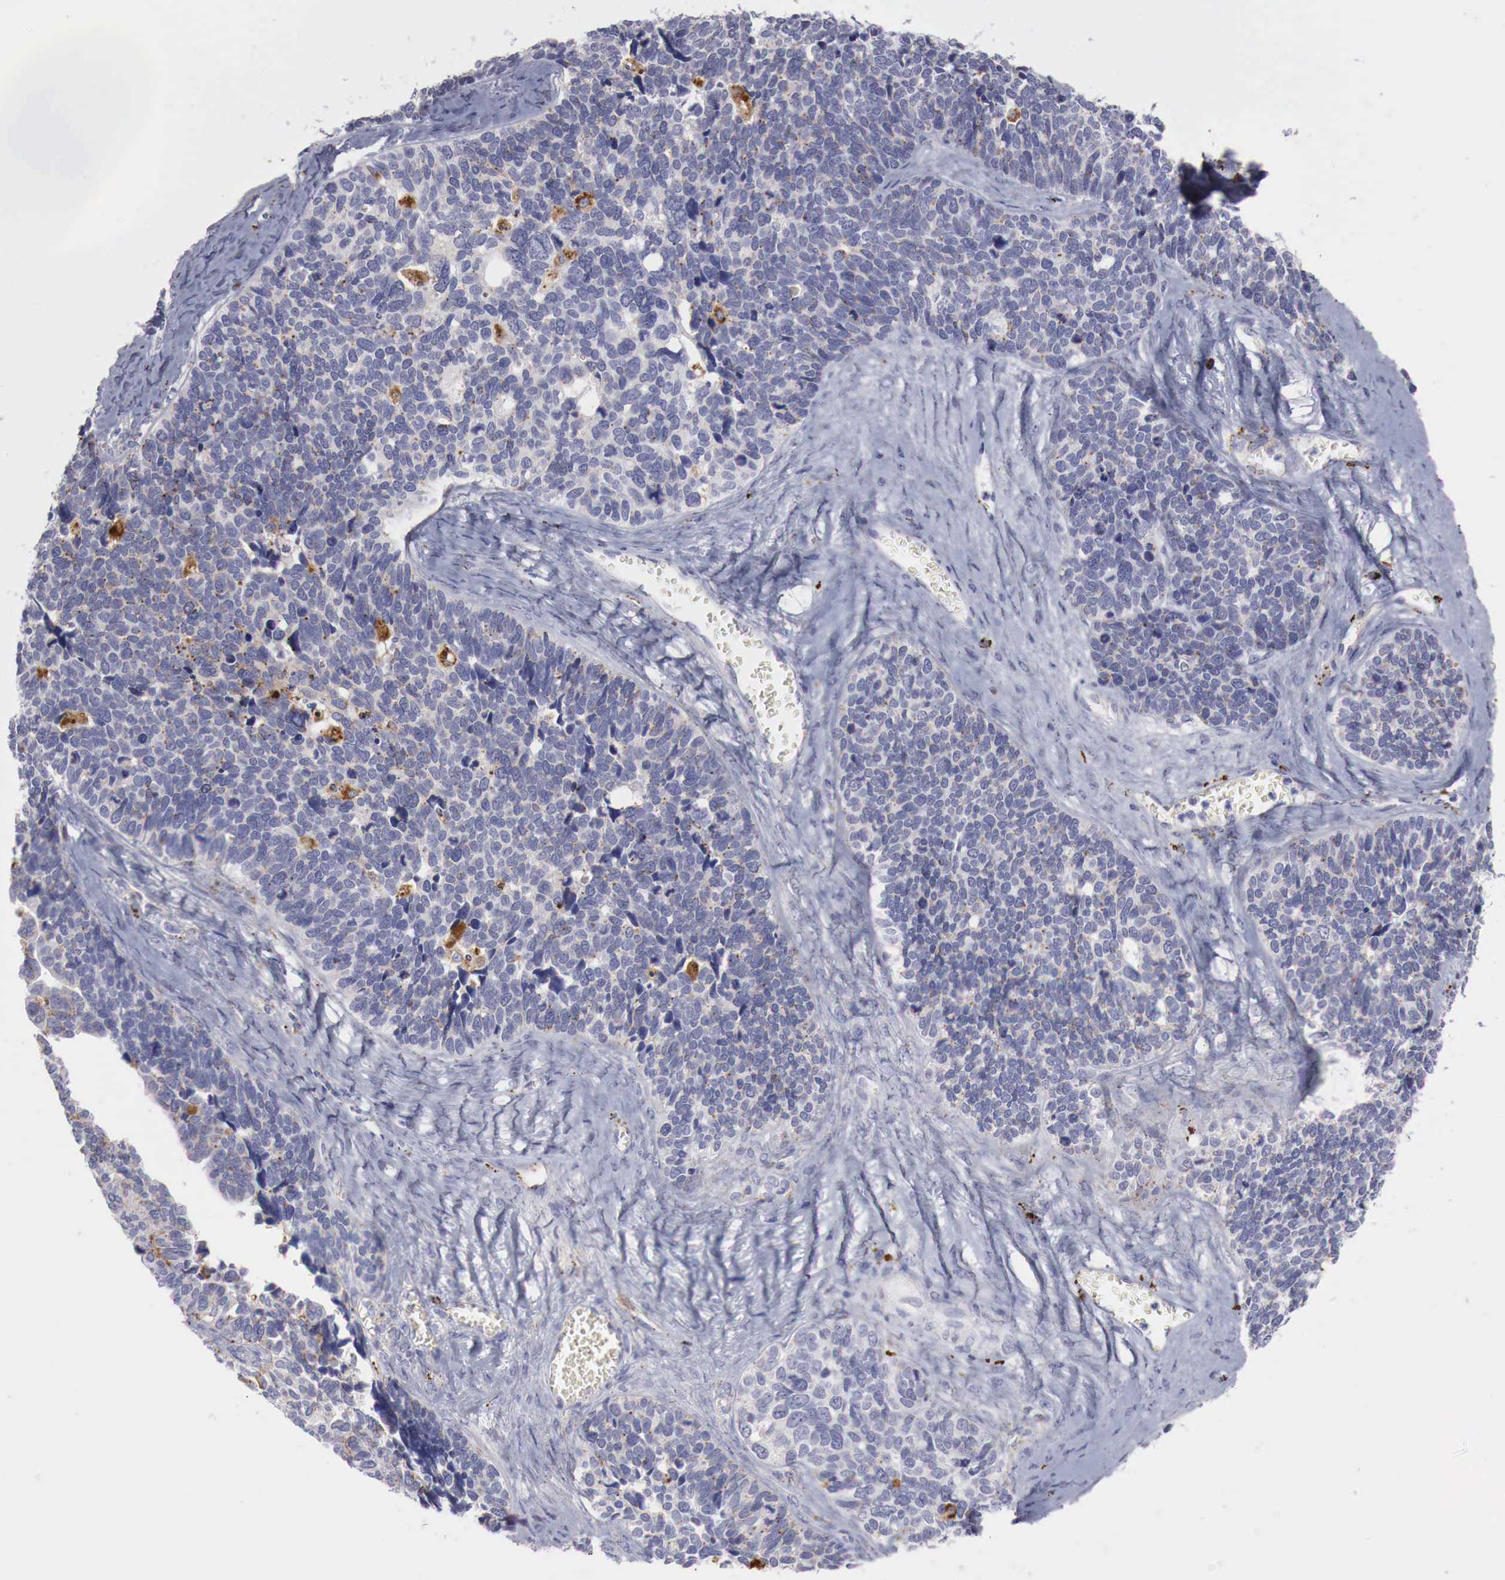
{"staining": {"intensity": "negative", "quantity": "none", "location": "none"}, "tissue": "ovarian cancer", "cell_type": "Tumor cells", "image_type": "cancer", "snomed": [{"axis": "morphology", "description": "Cystadenocarcinoma, serous, NOS"}, {"axis": "topography", "description": "Ovary"}], "caption": "IHC histopathology image of neoplastic tissue: ovarian cancer (serous cystadenocarcinoma) stained with DAB demonstrates no significant protein expression in tumor cells. The staining is performed using DAB brown chromogen with nuclei counter-stained in using hematoxylin.", "gene": "GLA", "patient": {"sex": "female", "age": 77}}